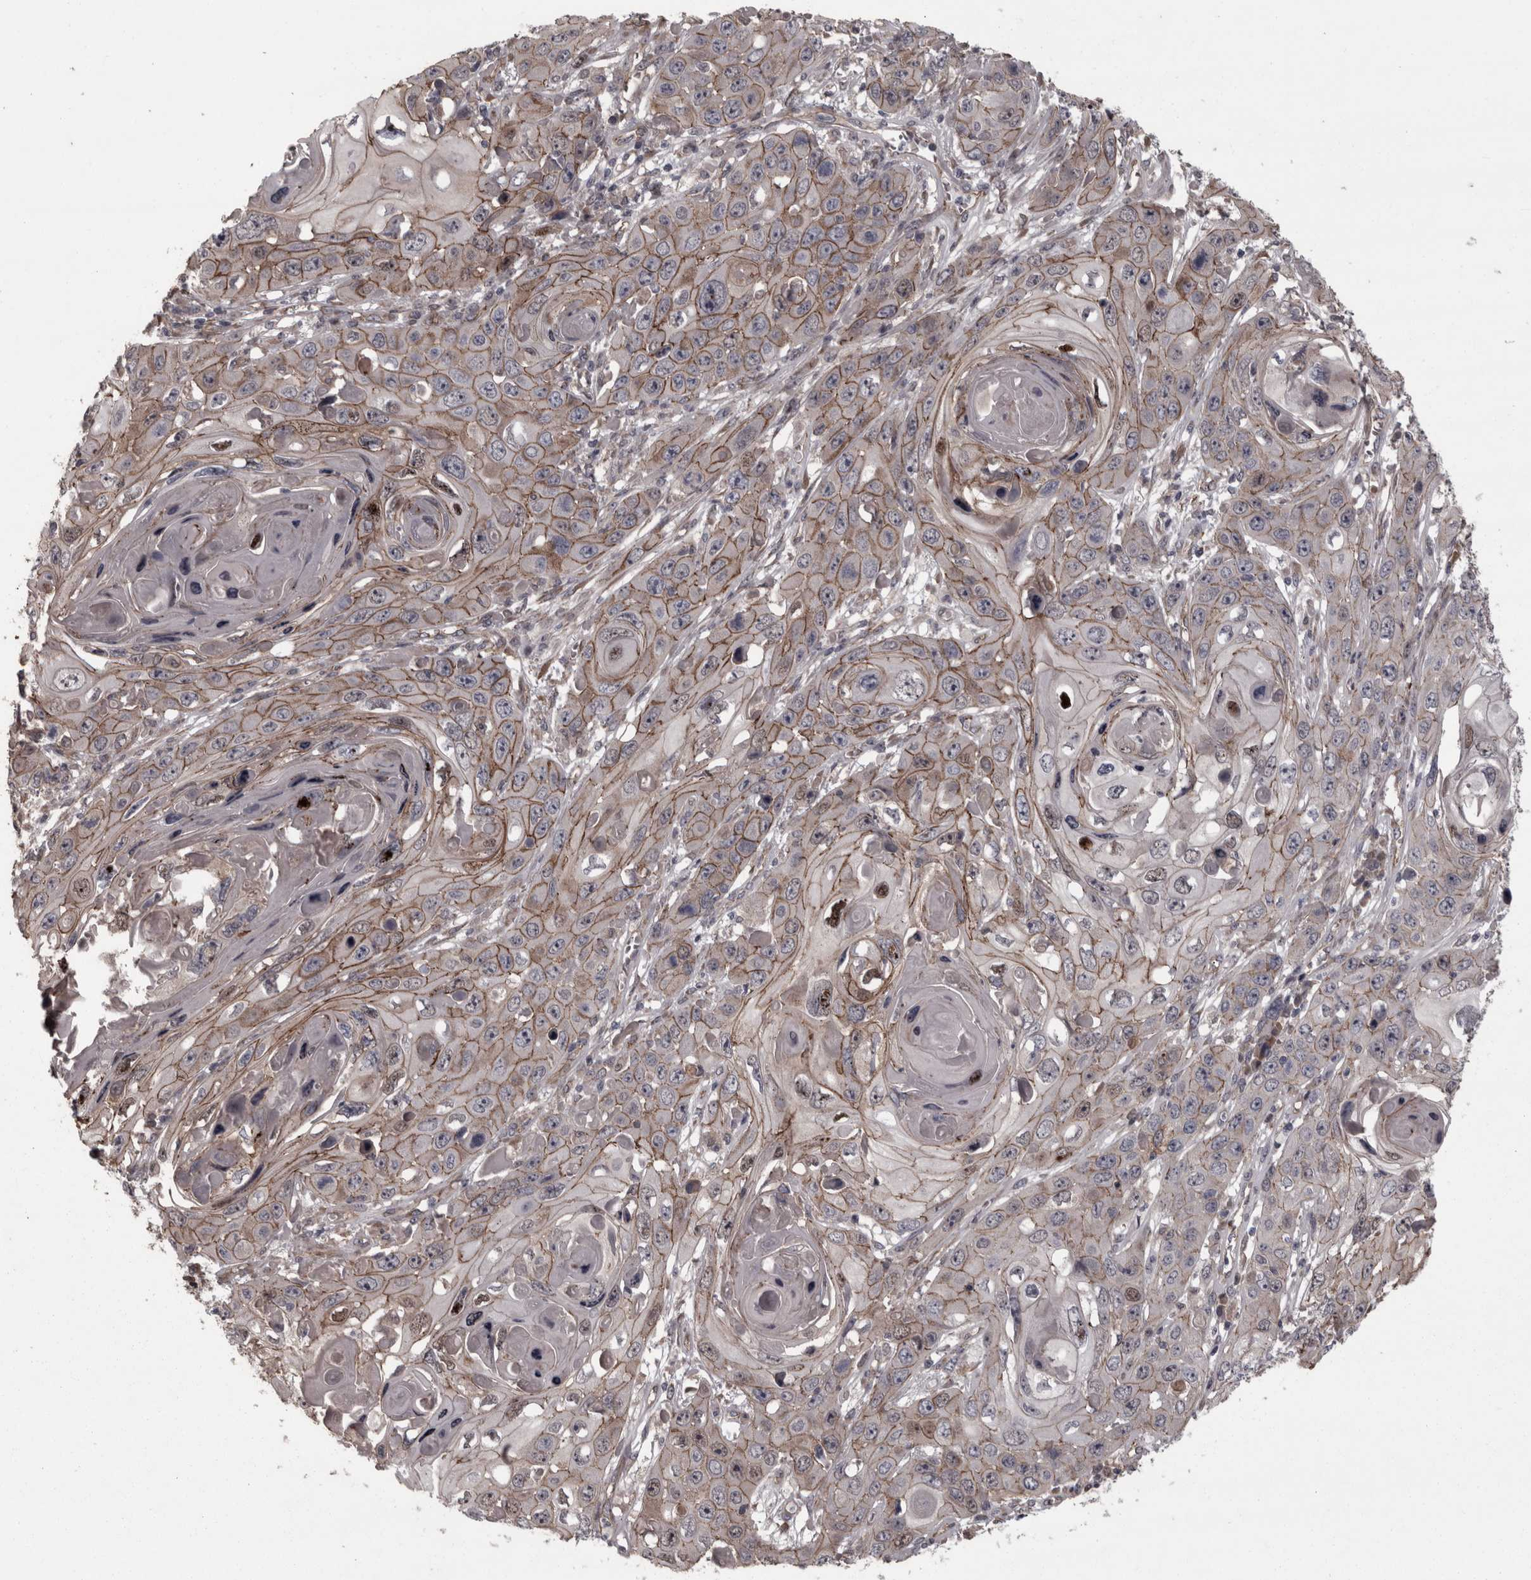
{"staining": {"intensity": "moderate", "quantity": ">75%", "location": "cytoplasmic/membranous"}, "tissue": "skin cancer", "cell_type": "Tumor cells", "image_type": "cancer", "snomed": [{"axis": "morphology", "description": "Squamous cell carcinoma, NOS"}, {"axis": "topography", "description": "Skin"}], "caption": "Skin squamous cell carcinoma stained for a protein reveals moderate cytoplasmic/membranous positivity in tumor cells.", "gene": "PCDH17", "patient": {"sex": "male", "age": 55}}